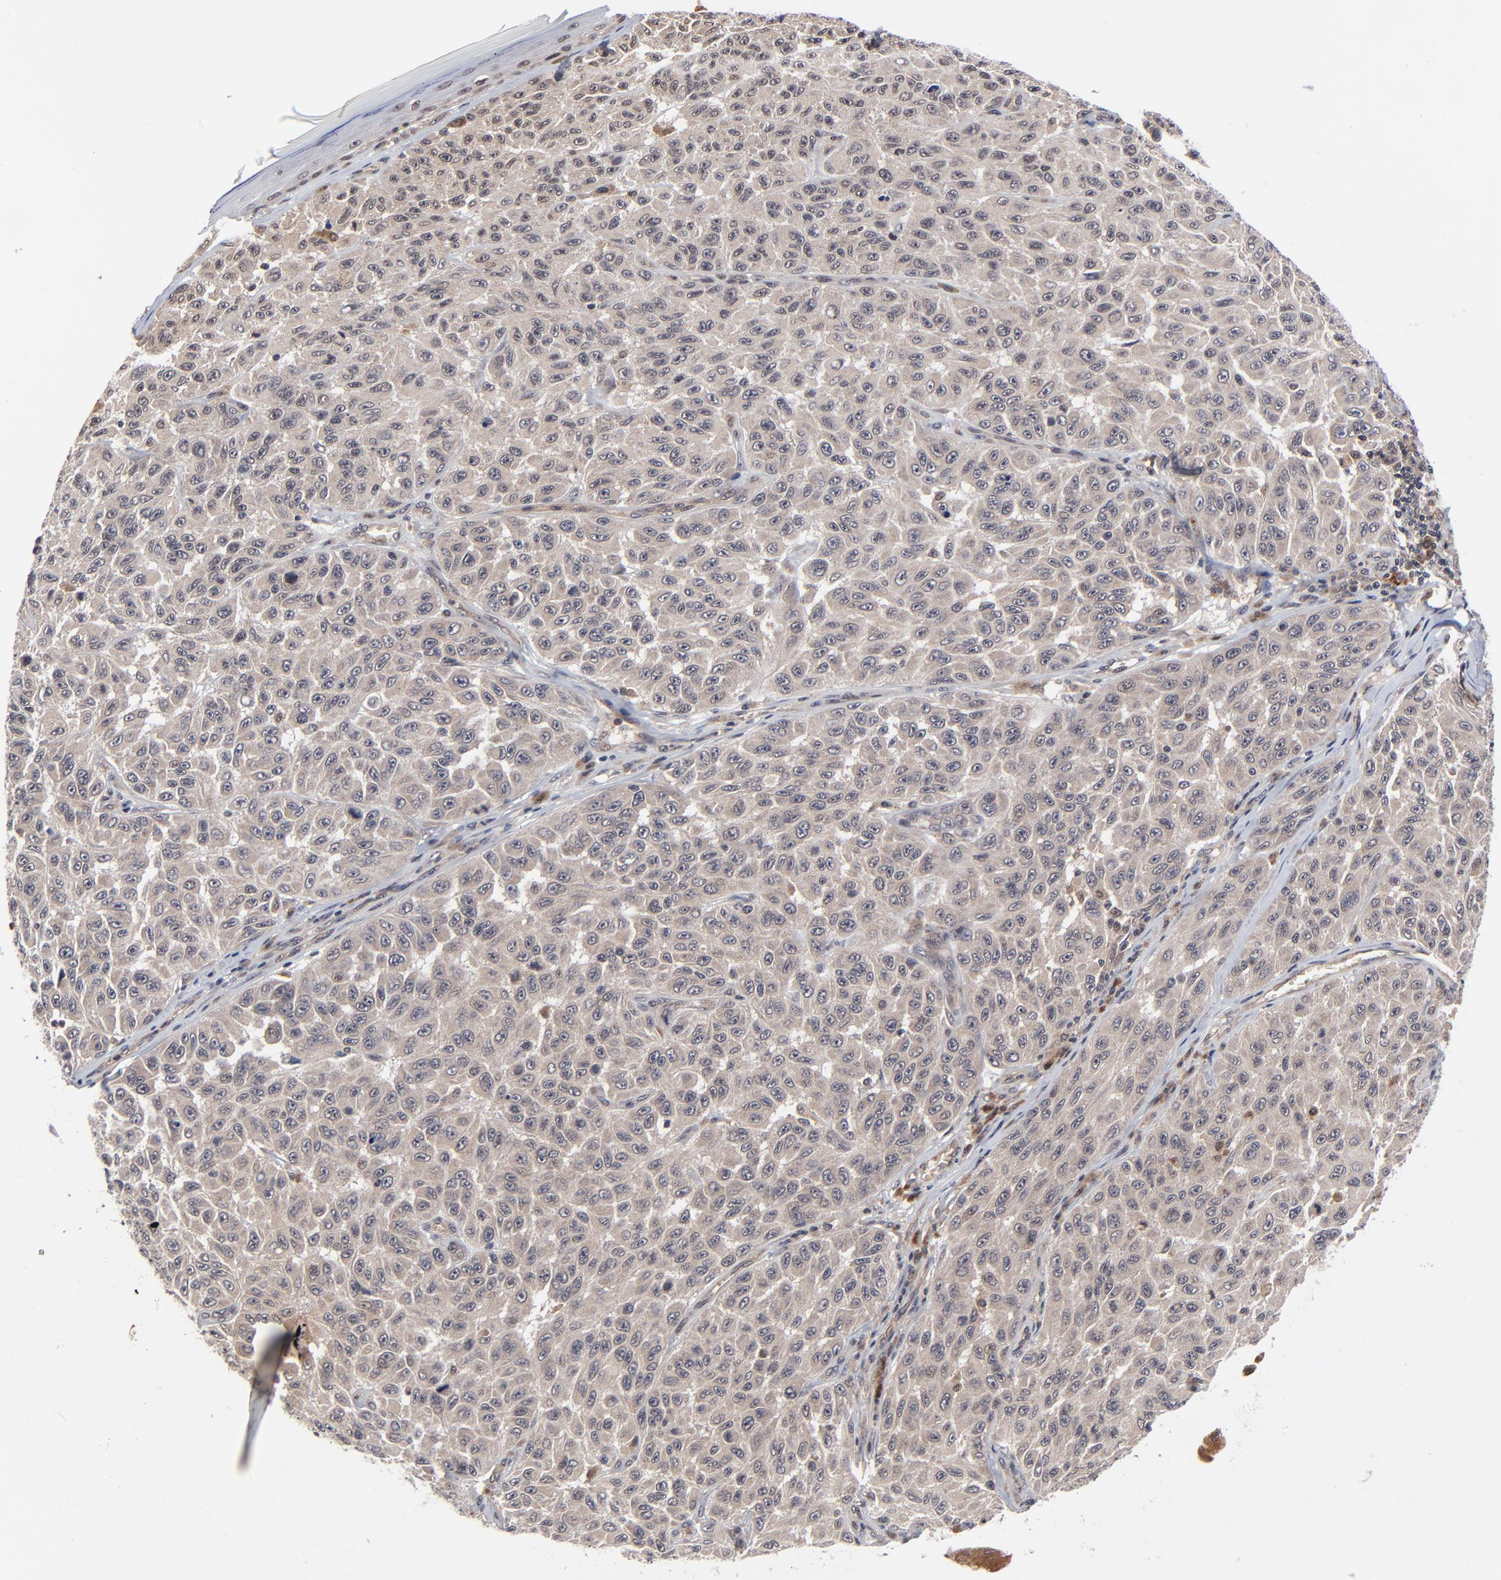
{"staining": {"intensity": "weak", "quantity": ">75%", "location": "cytoplasmic/membranous"}, "tissue": "melanoma", "cell_type": "Tumor cells", "image_type": "cancer", "snomed": [{"axis": "morphology", "description": "Malignant melanoma, NOS"}, {"axis": "topography", "description": "Skin"}], "caption": "Immunohistochemistry (IHC) of melanoma exhibits low levels of weak cytoplasmic/membranous positivity in approximately >75% of tumor cells.", "gene": "CASP10", "patient": {"sex": "male", "age": 30}}